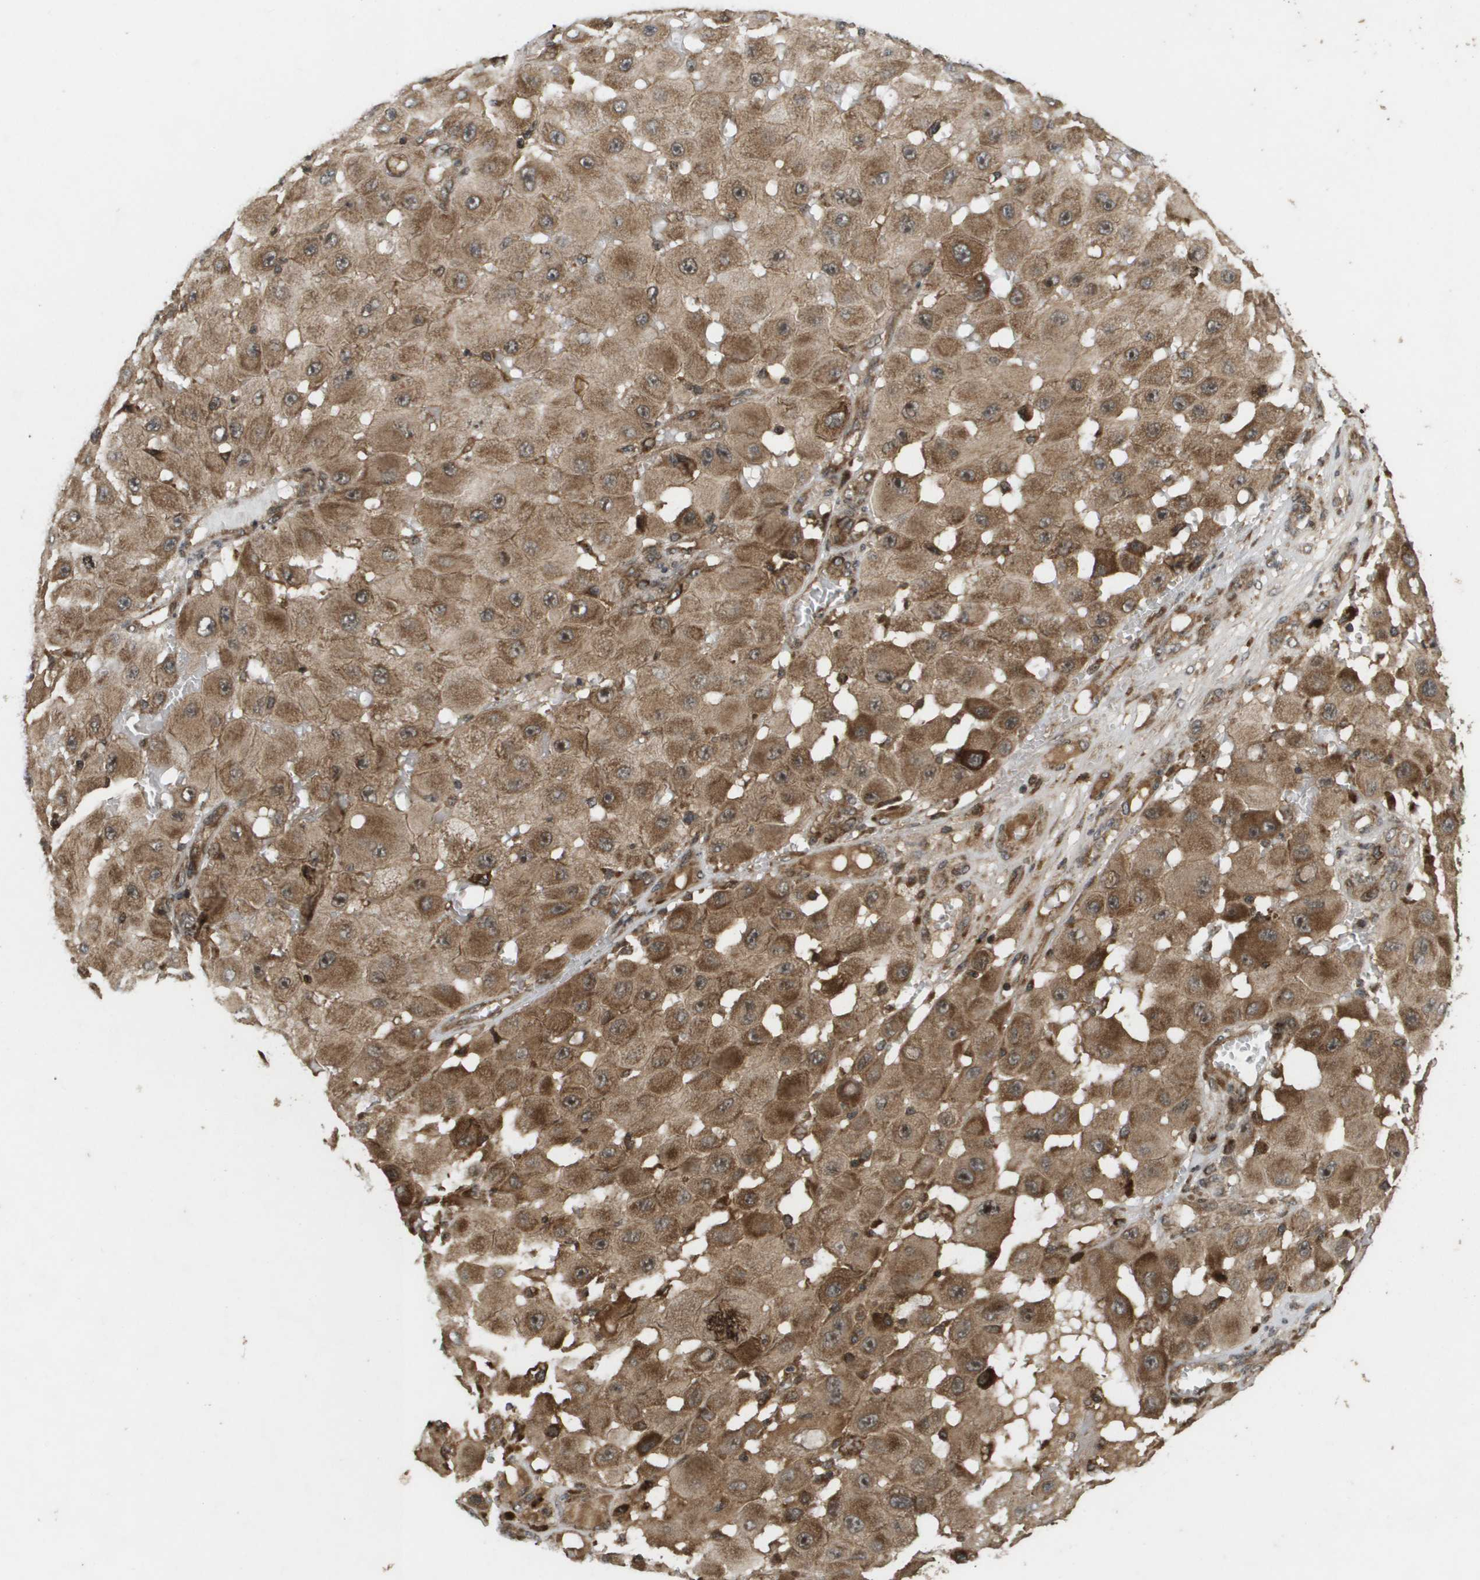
{"staining": {"intensity": "strong", "quantity": ">75%", "location": "cytoplasmic/membranous"}, "tissue": "melanoma", "cell_type": "Tumor cells", "image_type": "cancer", "snomed": [{"axis": "morphology", "description": "Malignant melanoma, NOS"}, {"axis": "topography", "description": "Skin"}], "caption": "Brown immunohistochemical staining in human melanoma displays strong cytoplasmic/membranous expression in approximately >75% of tumor cells. (brown staining indicates protein expression, while blue staining denotes nuclei).", "gene": "KIF11", "patient": {"sex": "female", "age": 81}}